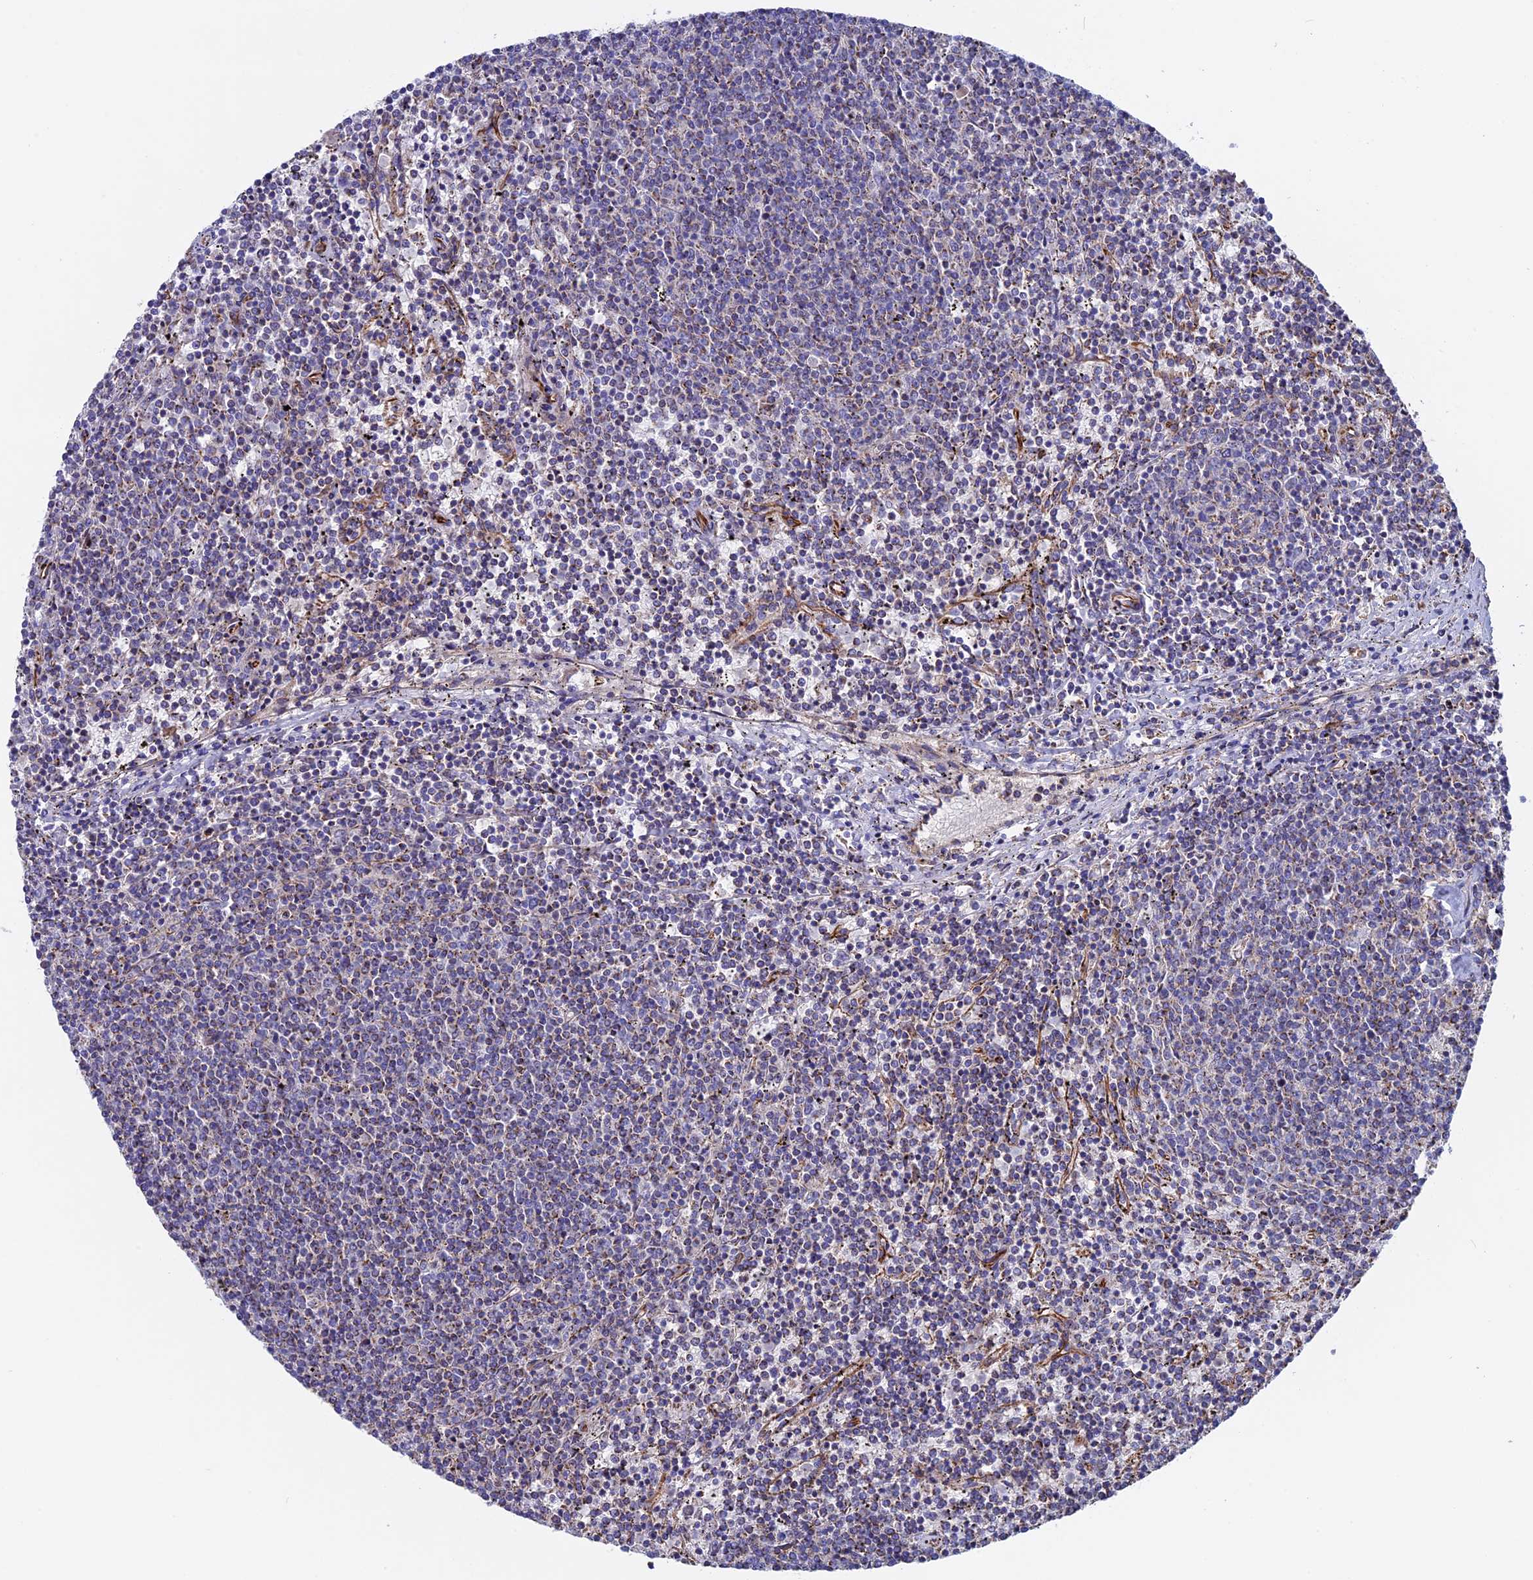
{"staining": {"intensity": "weak", "quantity": ">75%", "location": "cytoplasmic/membranous"}, "tissue": "lymphoma", "cell_type": "Tumor cells", "image_type": "cancer", "snomed": [{"axis": "morphology", "description": "Malignant lymphoma, non-Hodgkin's type, Low grade"}, {"axis": "topography", "description": "Spleen"}], "caption": "Brown immunohistochemical staining in malignant lymphoma, non-Hodgkin's type (low-grade) reveals weak cytoplasmic/membranous expression in about >75% of tumor cells.", "gene": "SLC15A5", "patient": {"sex": "female", "age": 50}}